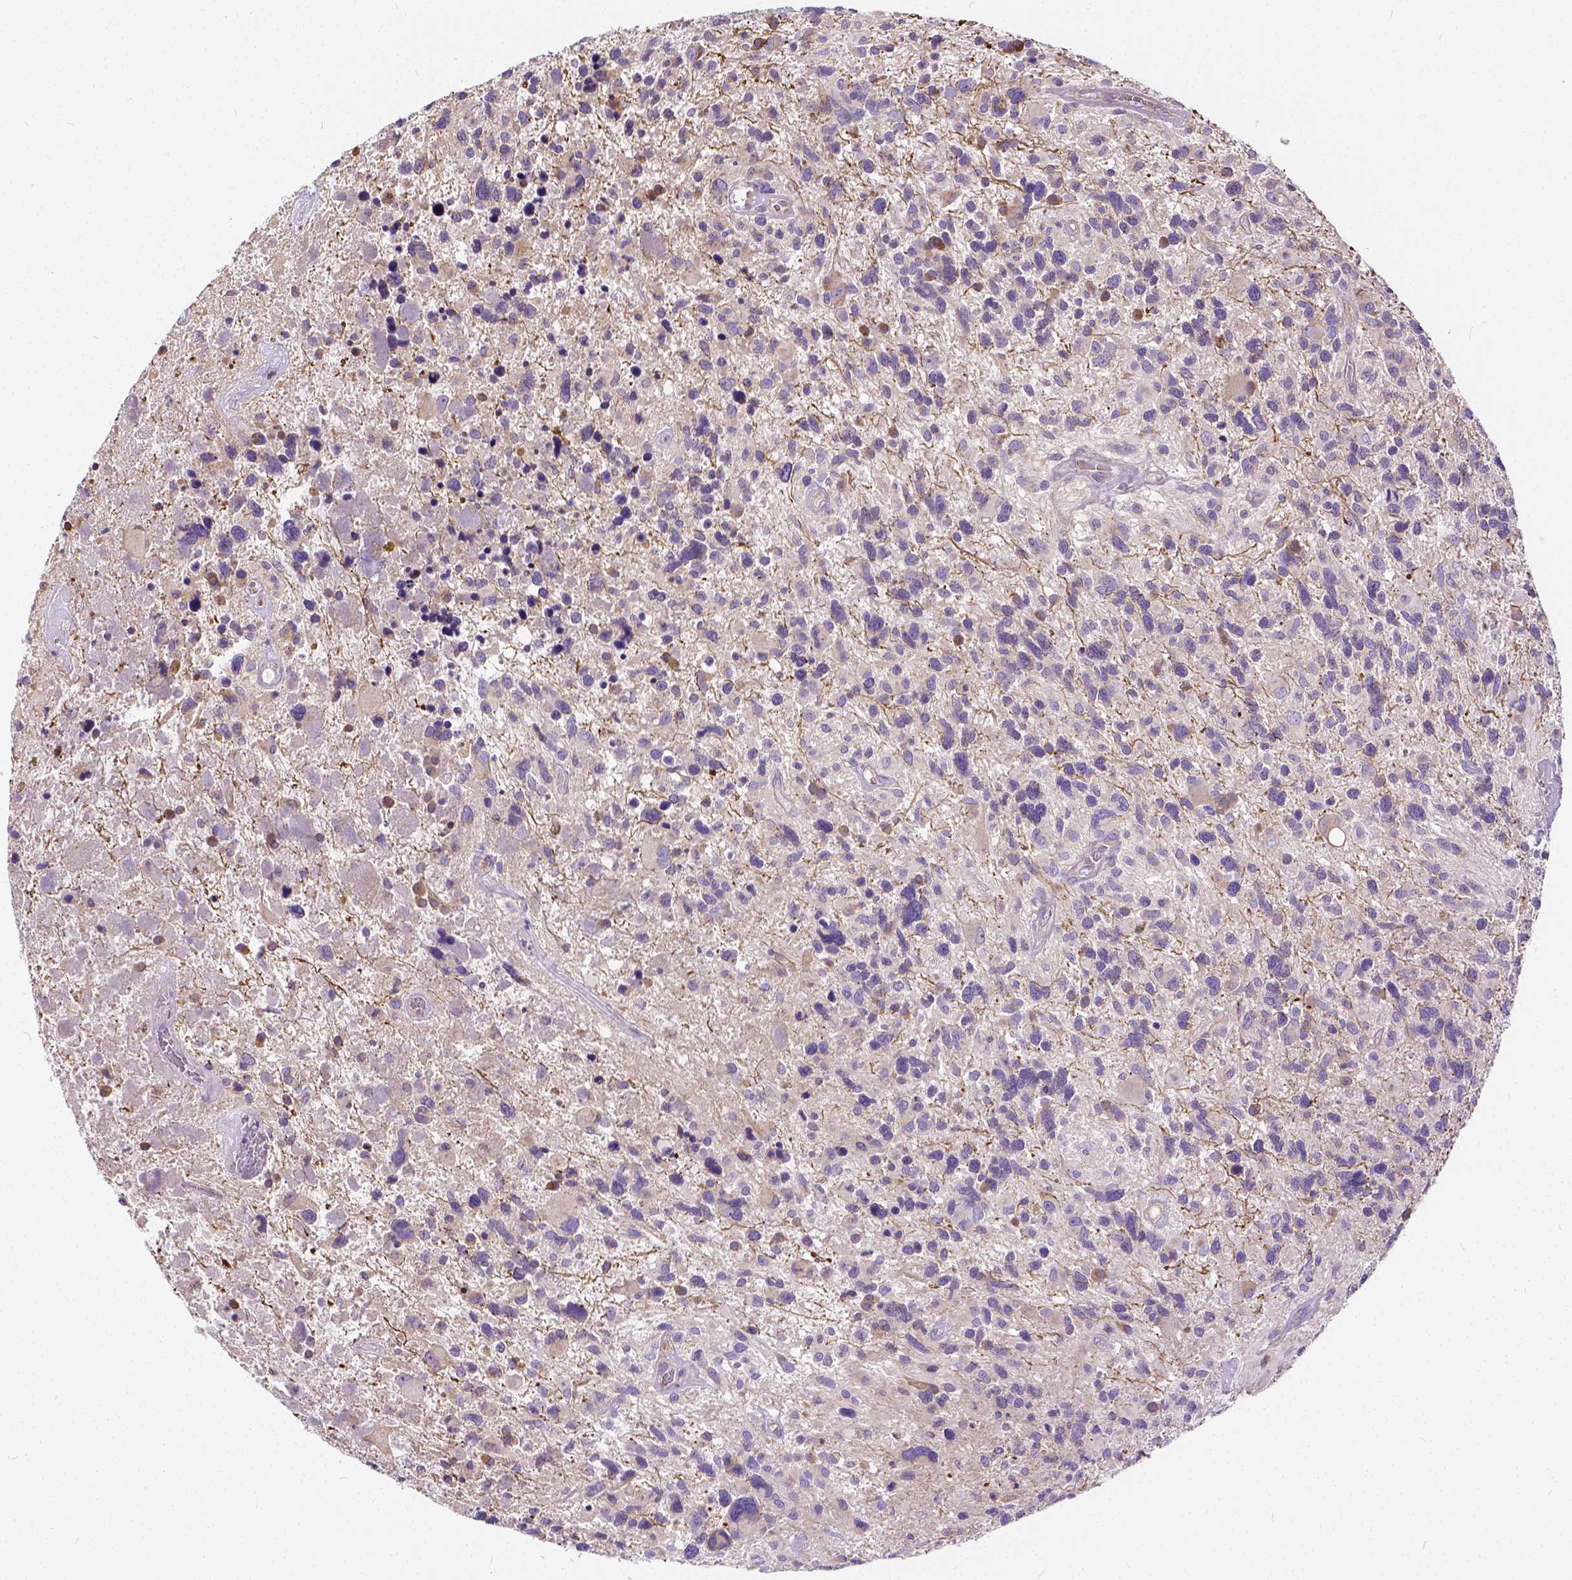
{"staining": {"intensity": "negative", "quantity": "none", "location": "none"}, "tissue": "glioma", "cell_type": "Tumor cells", "image_type": "cancer", "snomed": [{"axis": "morphology", "description": "Glioma, malignant, High grade"}, {"axis": "topography", "description": "Brain"}], "caption": "IHC histopathology image of human glioma stained for a protein (brown), which reveals no staining in tumor cells.", "gene": "CADM4", "patient": {"sex": "male", "age": 49}}